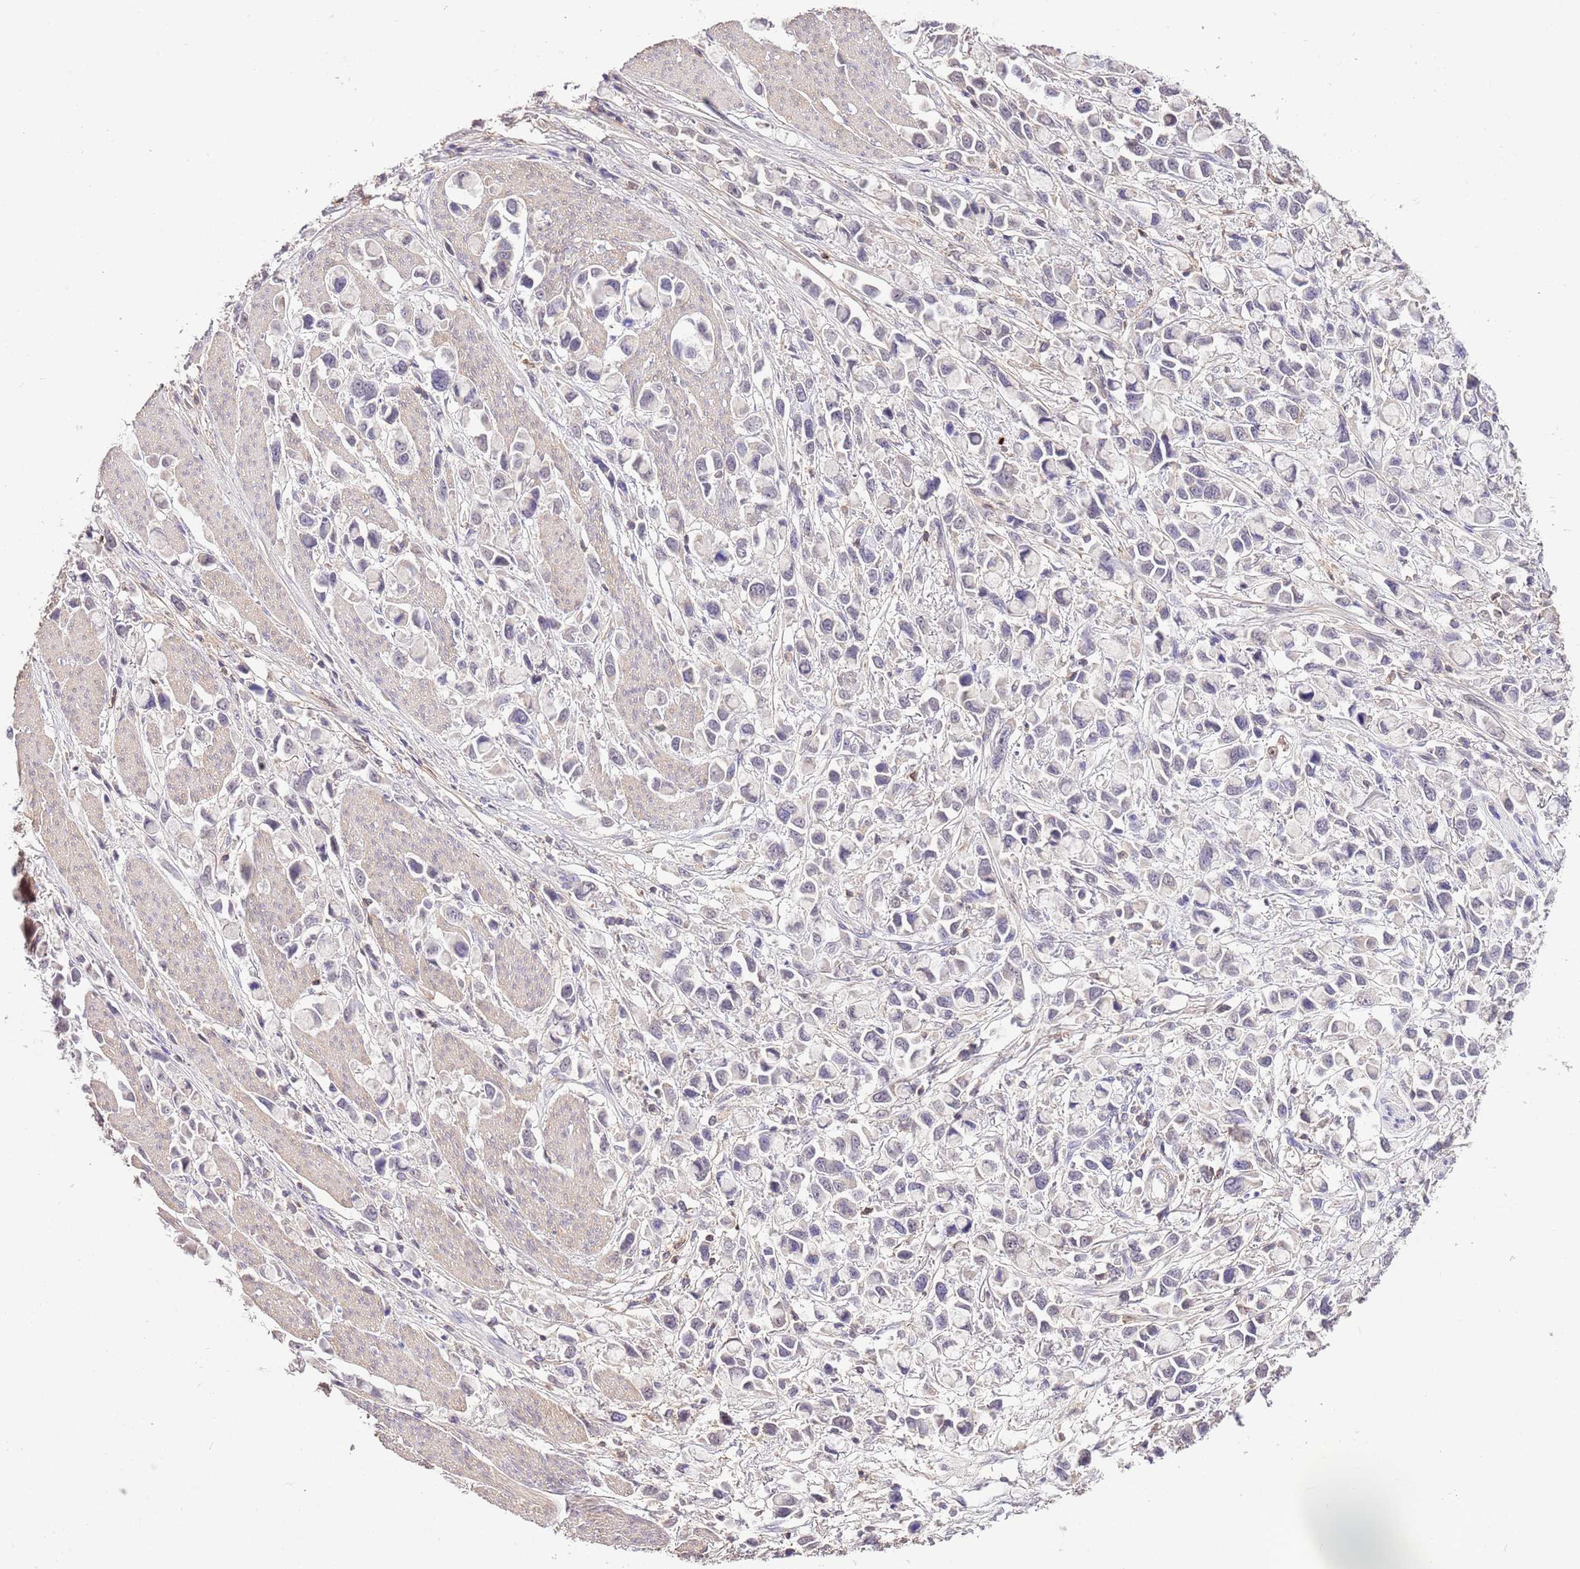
{"staining": {"intensity": "negative", "quantity": "none", "location": "none"}, "tissue": "stomach cancer", "cell_type": "Tumor cells", "image_type": "cancer", "snomed": [{"axis": "morphology", "description": "Adenocarcinoma, NOS"}, {"axis": "topography", "description": "Stomach"}], "caption": "High magnification brightfield microscopy of adenocarcinoma (stomach) stained with DAB (brown) and counterstained with hematoxylin (blue): tumor cells show no significant positivity.", "gene": "EFHD1", "patient": {"sex": "female", "age": 81}}